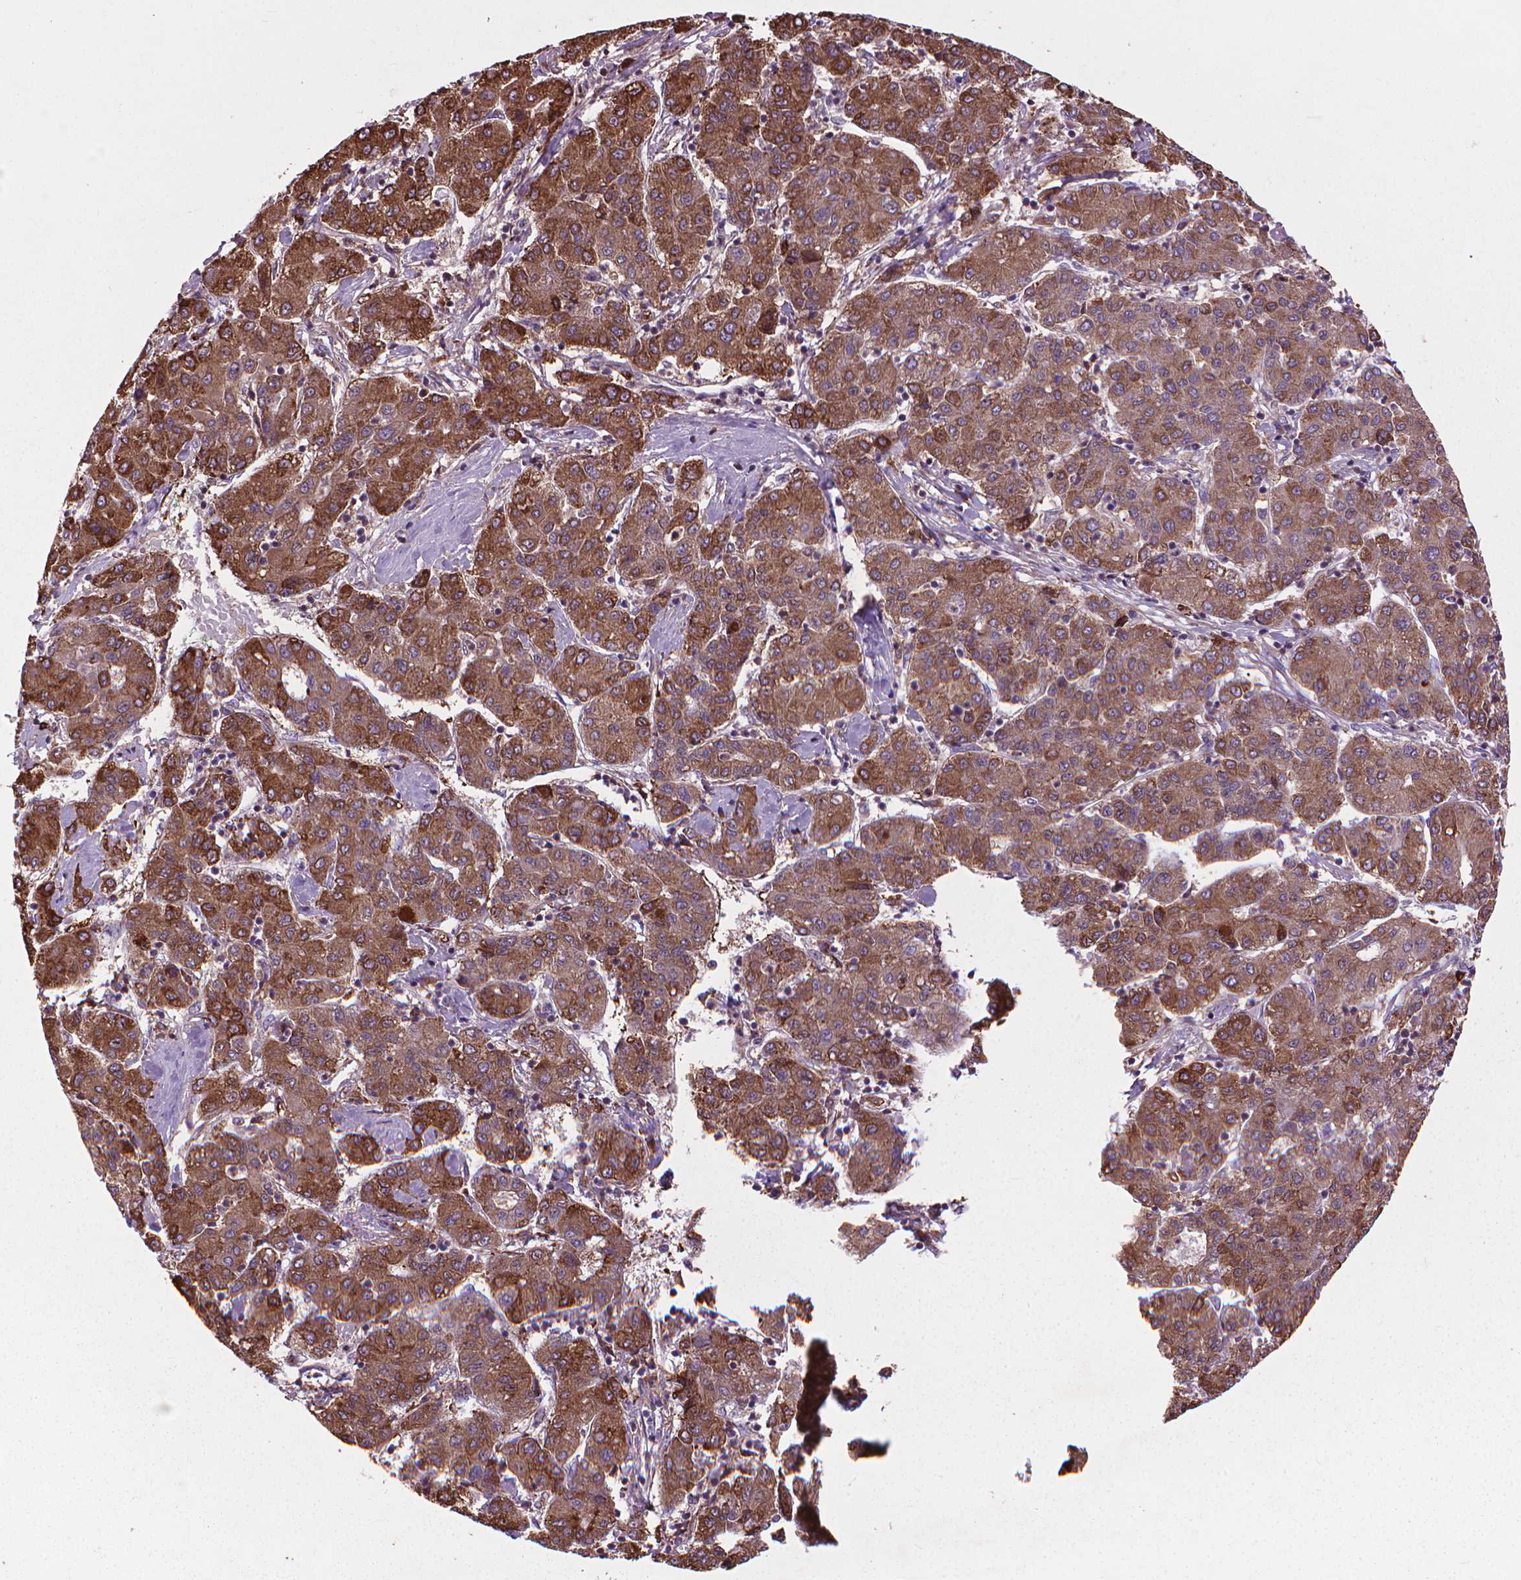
{"staining": {"intensity": "moderate", "quantity": ">75%", "location": "cytoplasmic/membranous"}, "tissue": "liver cancer", "cell_type": "Tumor cells", "image_type": "cancer", "snomed": [{"axis": "morphology", "description": "Carcinoma, Hepatocellular, NOS"}, {"axis": "topography", "description": "Liver"}], "caption": "A photomicrograph of liver cancer stained for a protein reveals moderate cytoplasmic/membranous brown staining in tumor cells.", "gene": "MYH14", "patient": {"sex": "male", "age": 65}}